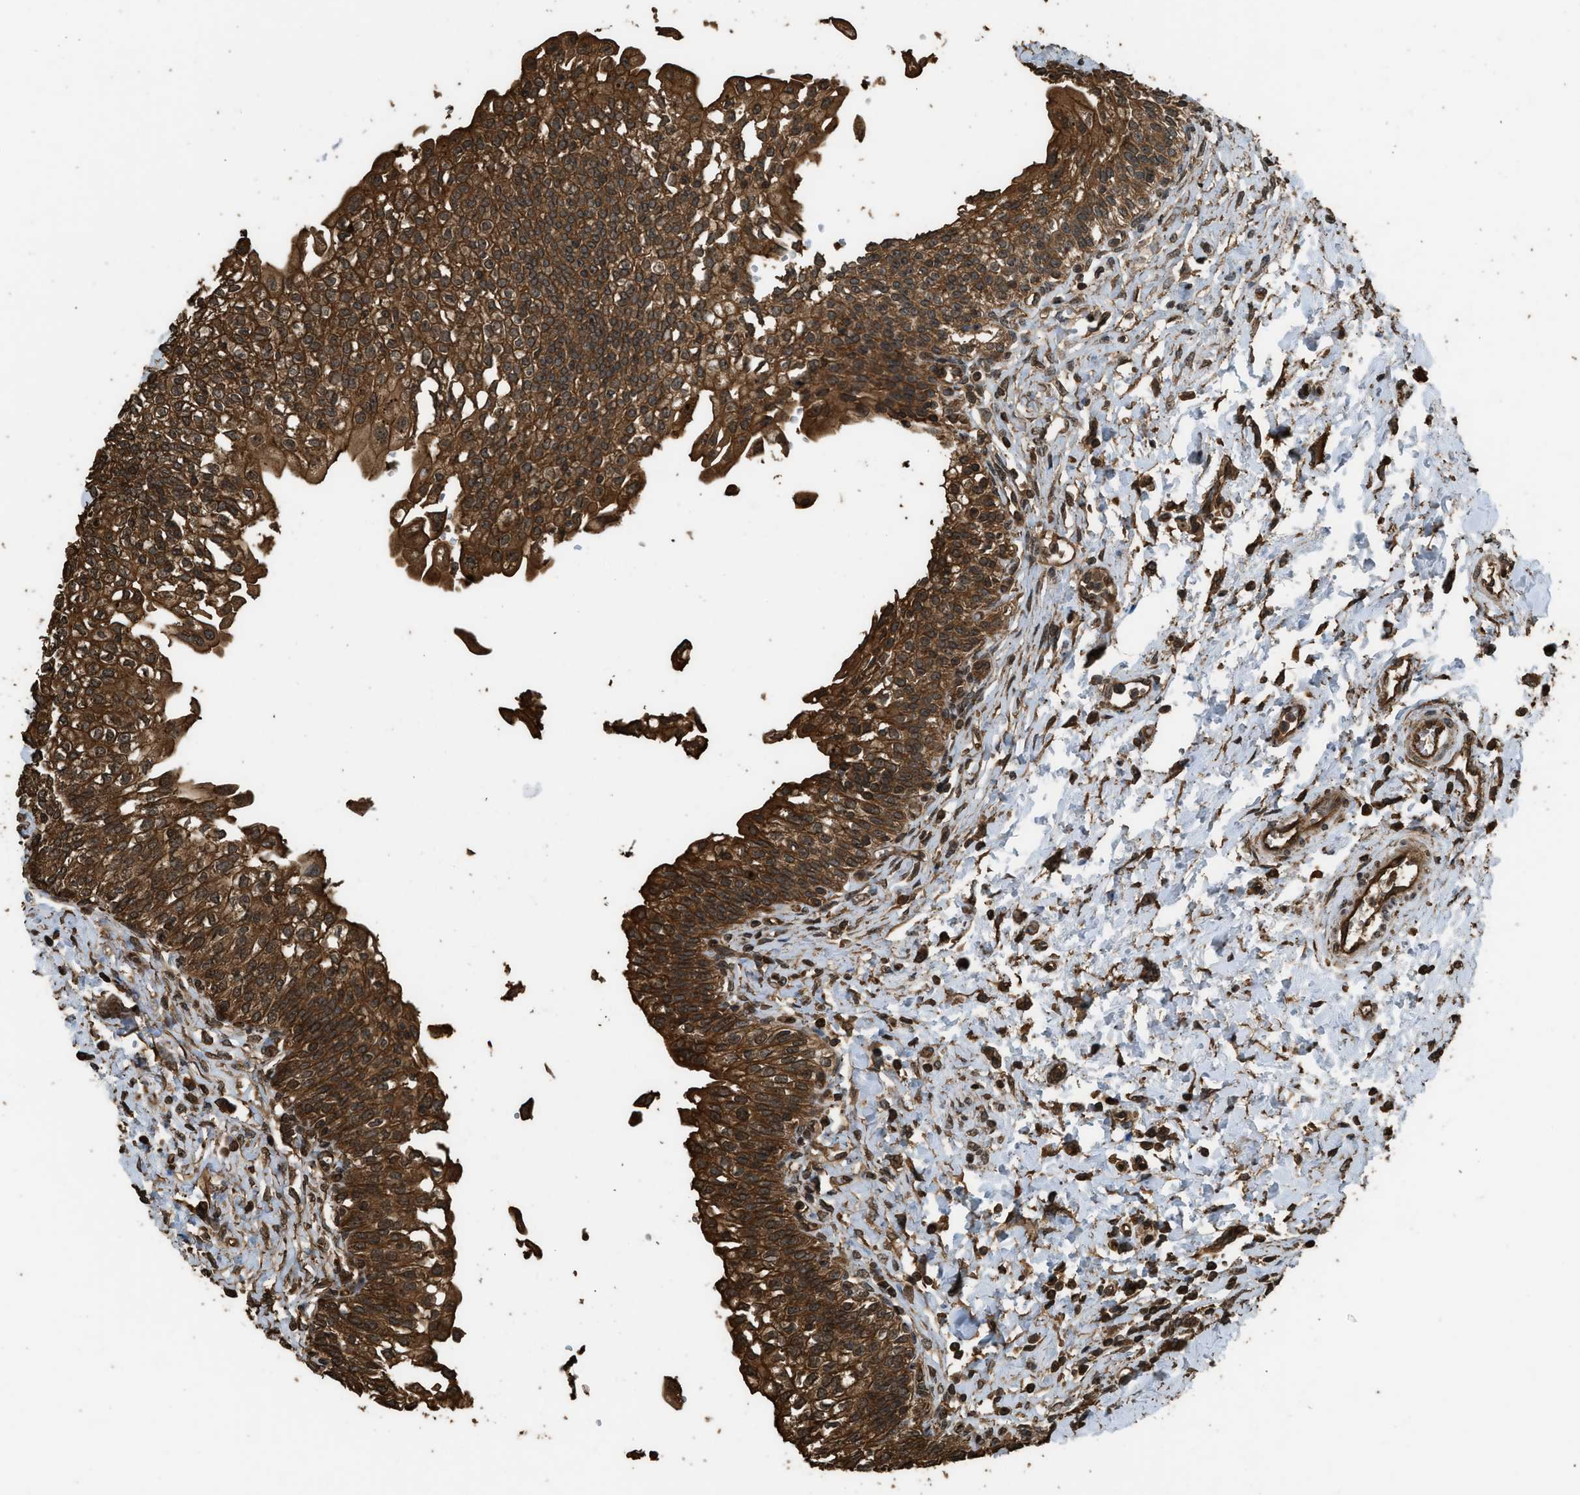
{"staining": {"intensity": "strong", "quantity": ">75%", "location": "cytoplasmic/membranous"}, "tissue": "urinary bladder", "cell_type": "Urothelial cells", "image_type": "normal", "snomed": [{"axis": "morphology", "description": "Normal tissue, NOS"}, {"axis": "topography", "description": "Urinary bladder"}], "caption": "Immunohistochemical staining of benign human urinary bladder exhibits strong cytoplasmic/membranous protein expression in approximately >75% of urothelial cells.", "gene": "MYBL2", "patient": {"sex": "male", "age": 55}}